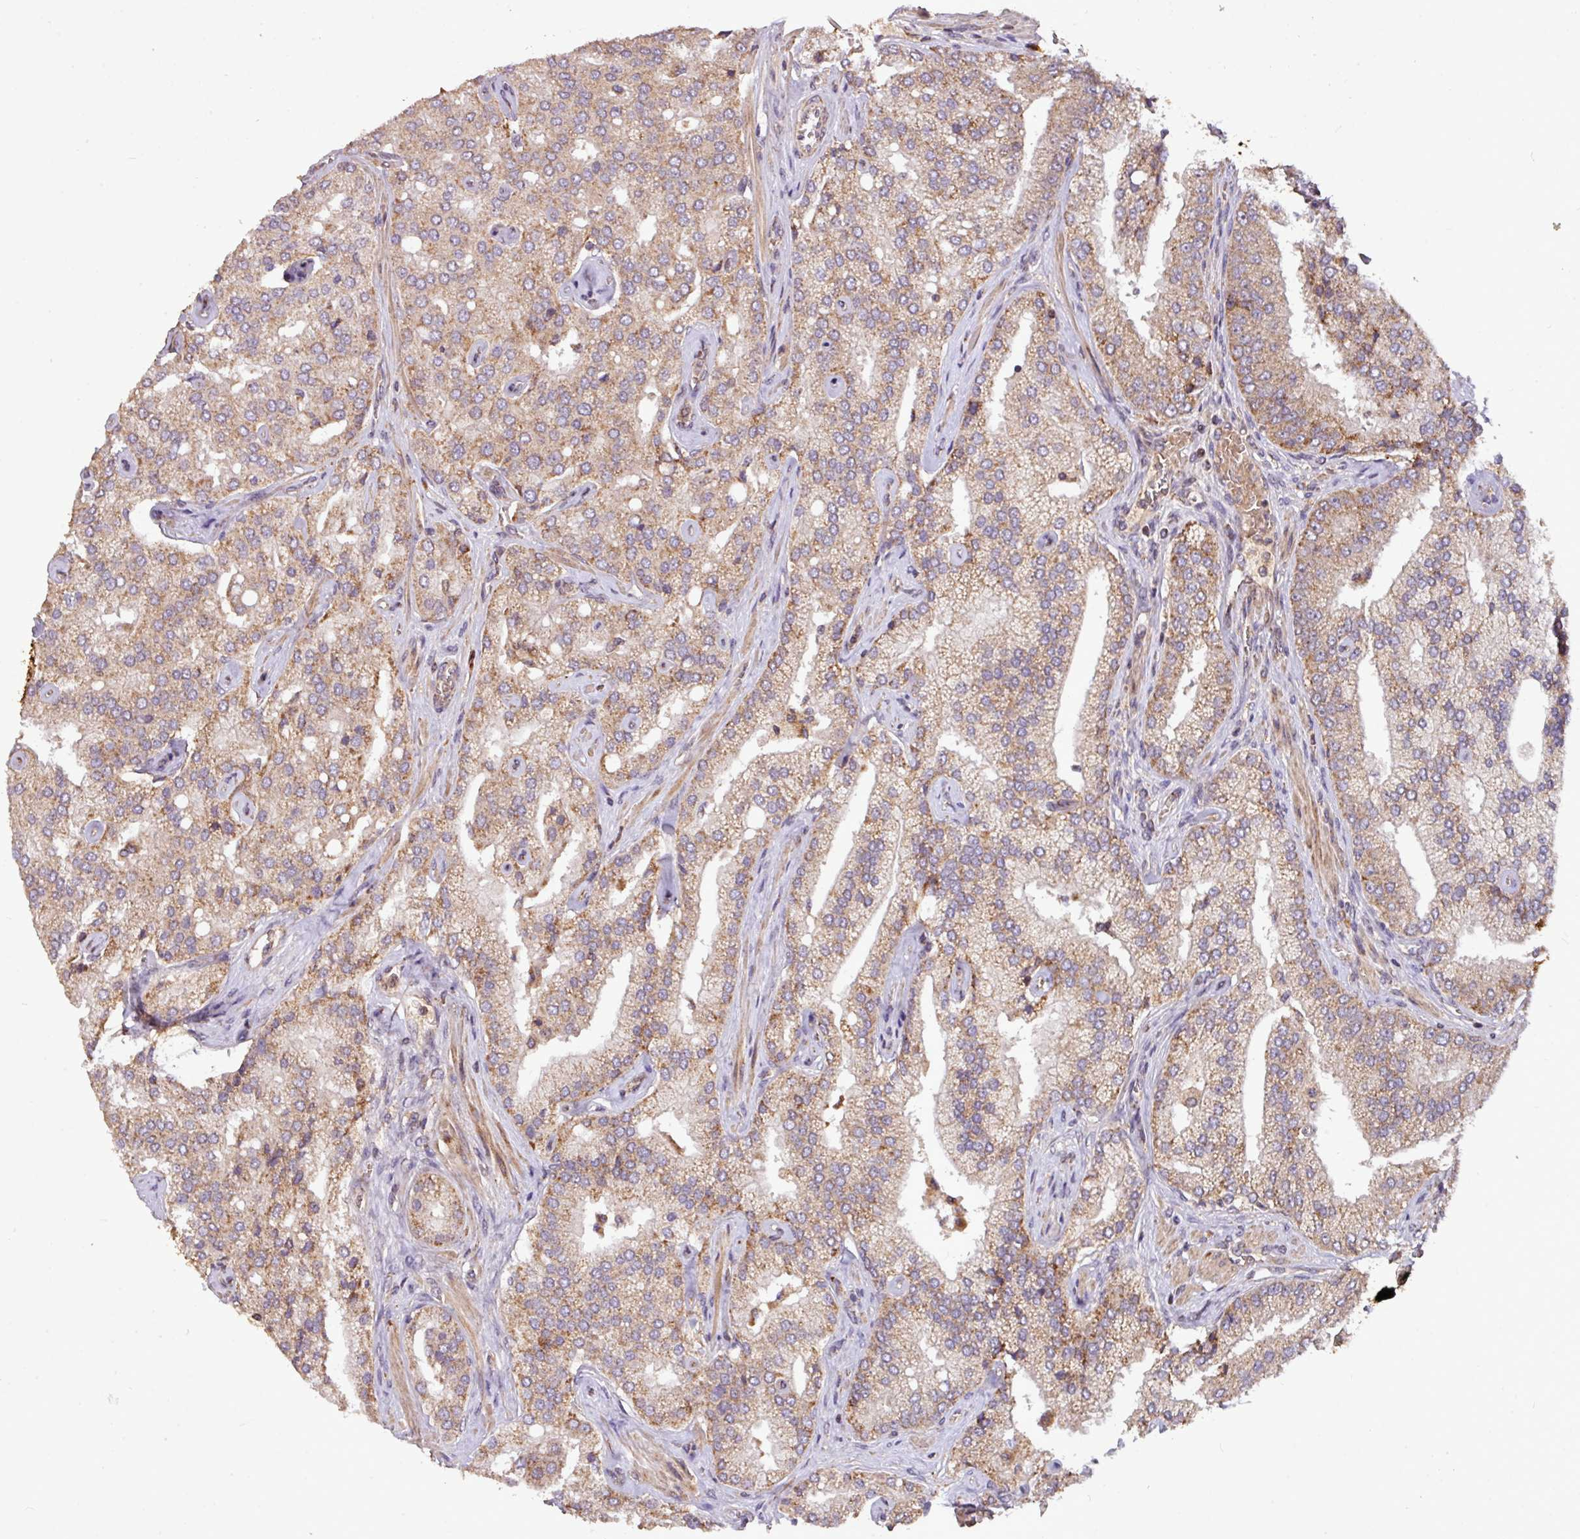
{"staining": {"intensity": "weak", "quantity": ">75%", "location": "cytoplasmic/membranous"}, "tissue": "prostate cancer", "cell_type": "Tumor cells", "image_type": "cancer", "snomed": [{"axis": "morphology", "description": "Adenocarcinoma, High grade"}, {"axis": "topography", "description": "Prostate"}], "caption": "DAB immunohistochemical staining of human high-grade adenocarcinoma (prostate) shows weak cytoplasmic/membranous protein expression in approximately >75% of tumor cells.", "gene": "YPEL3", "patient": {"sex": "male", "age": 68}}